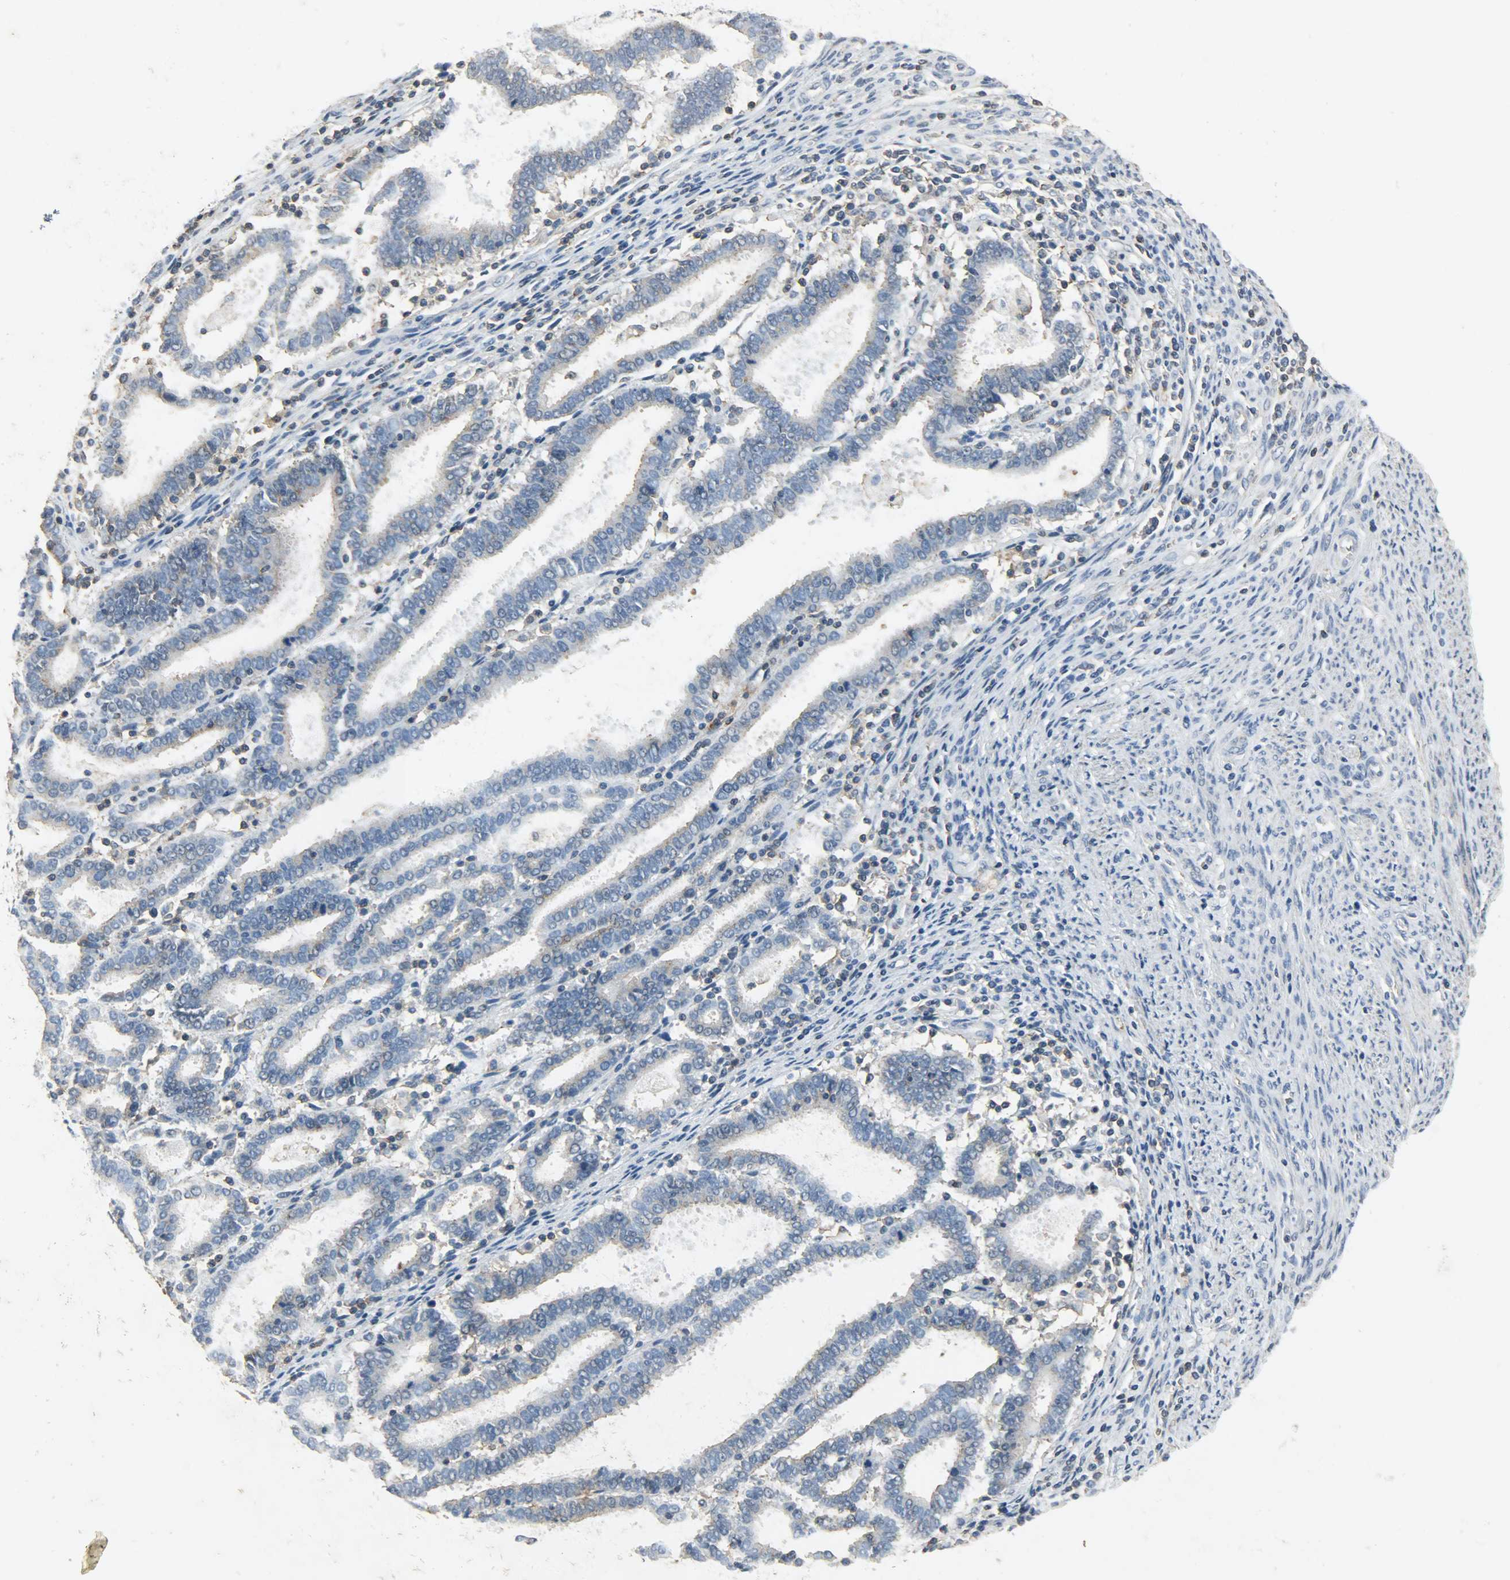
{"staining": {"intensity": "moderate", "quantity": ">75%", "location": "cytoplasmic/membranous"}, "tissue": "endometrial cancer", "cell_type": "Tumor cells", "image_type": "cancer", "snomed": [{"axis": "morphology", "description": "Adenocarcinoma, NOS"}, {"axis": "topography", "description": "Uterus"}], "caption": "Protein expression analysis of endometrial adenocarcinoma demonstrates moderate cytoplasmic/membranous expression in about >75% of tumor cells. (Brightfield microscopy of DAB IHC at high magnification).", "gene": "DNAJA4", "patient": {"sex": "female", "age": 83}}